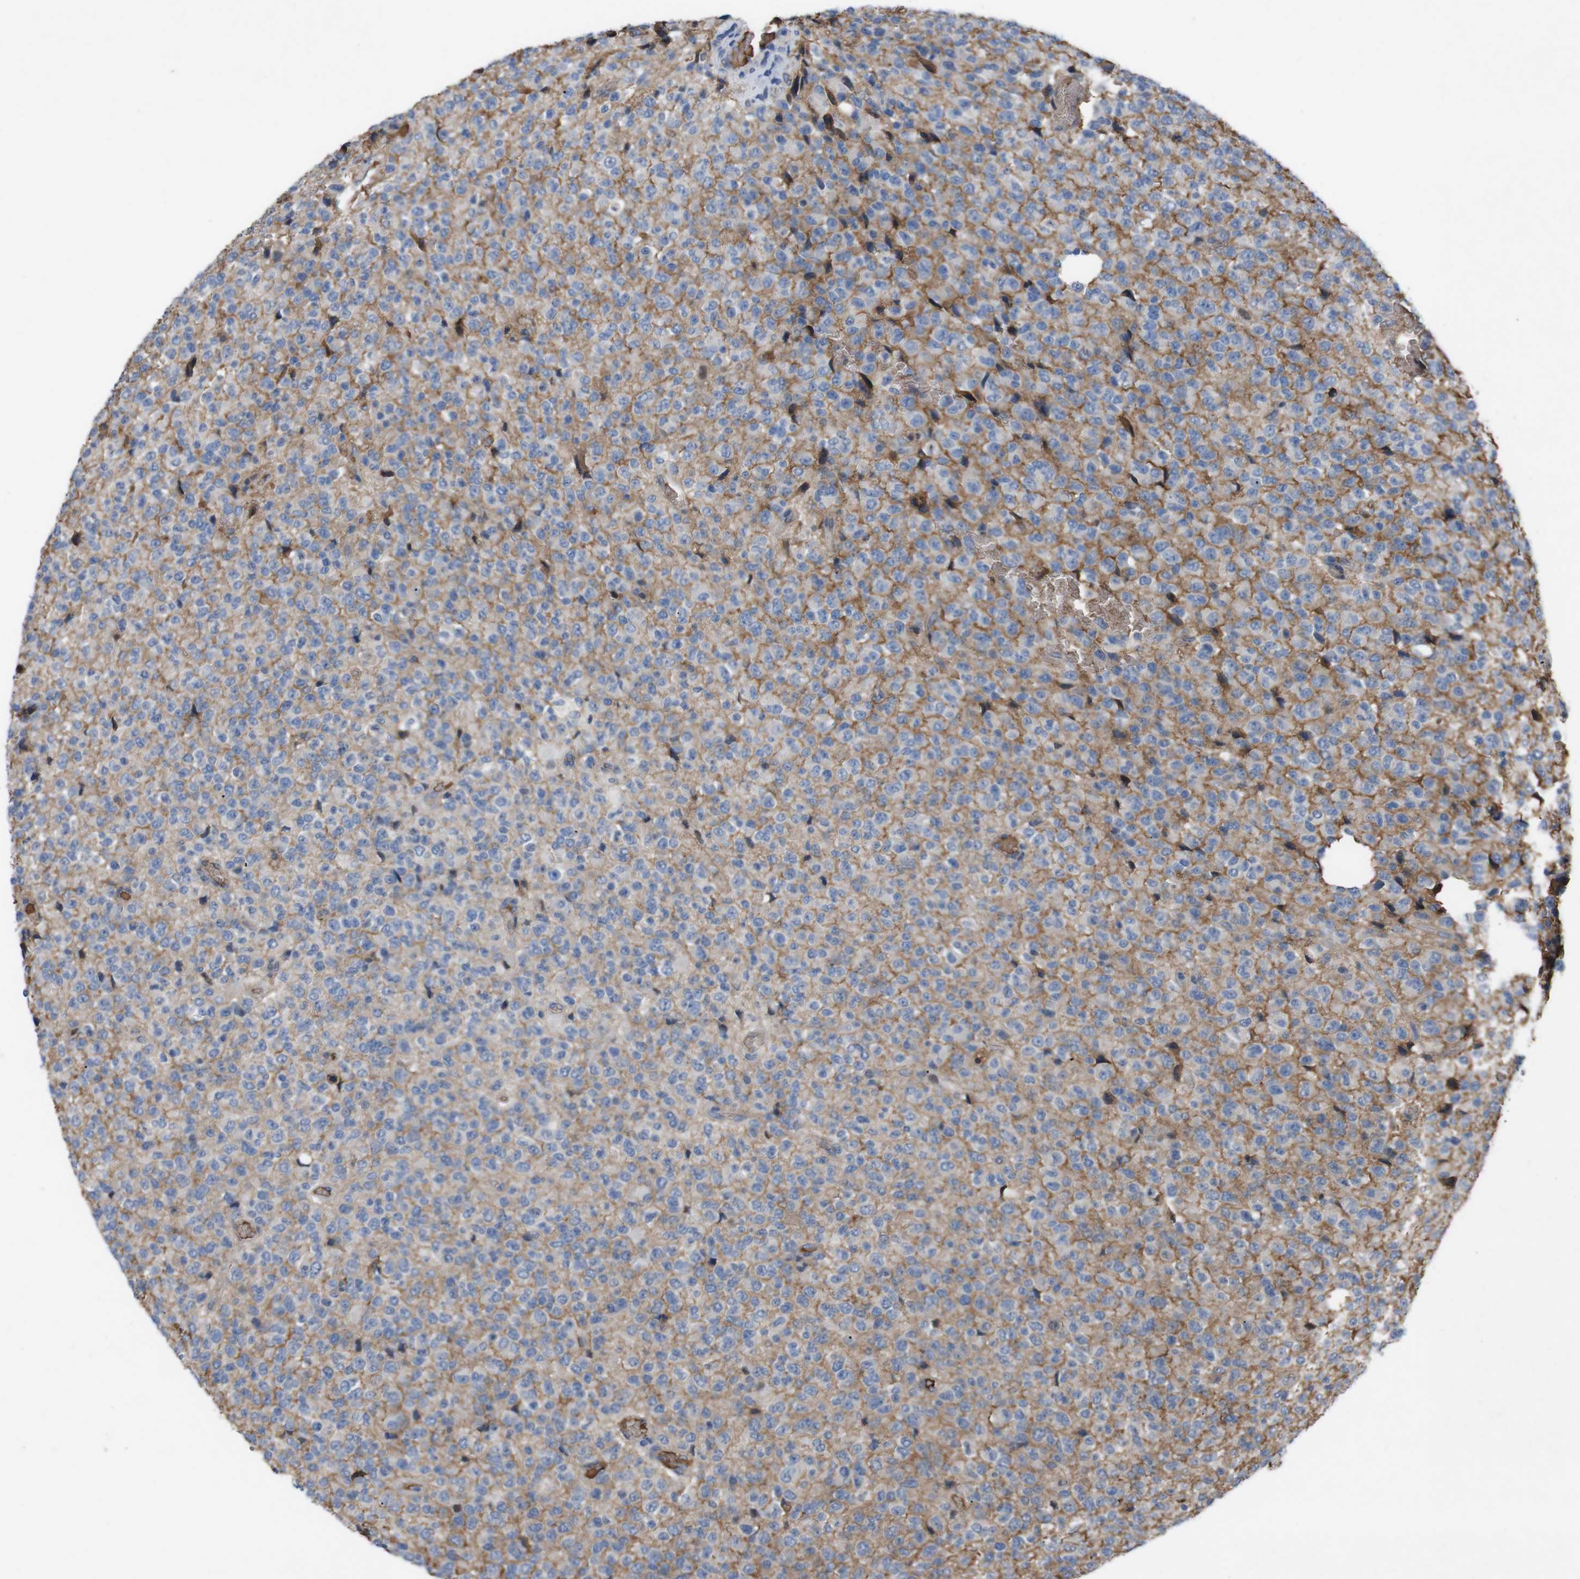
{"staining": {"intensity": "negative", "quantity": "none", "location": "none"}, "tissue": "glioma", "cell_type": "Tumor cells", "image_type": "cancer", "snomed": [{"axis": "morphology", "description": "Glioma, malignant, High grade"}, {"axis": "topography", "description": "pancreas cauda"}], "caption": "Immunohistochemical staining of human glioma displays no significant positivity in tumor cells. The staining is performed using DAB brown chromogen with nuclei counter-stained in using hematoxylin.", "gene": "SPTB", "patient": {"sex": "male", "age": 60}}